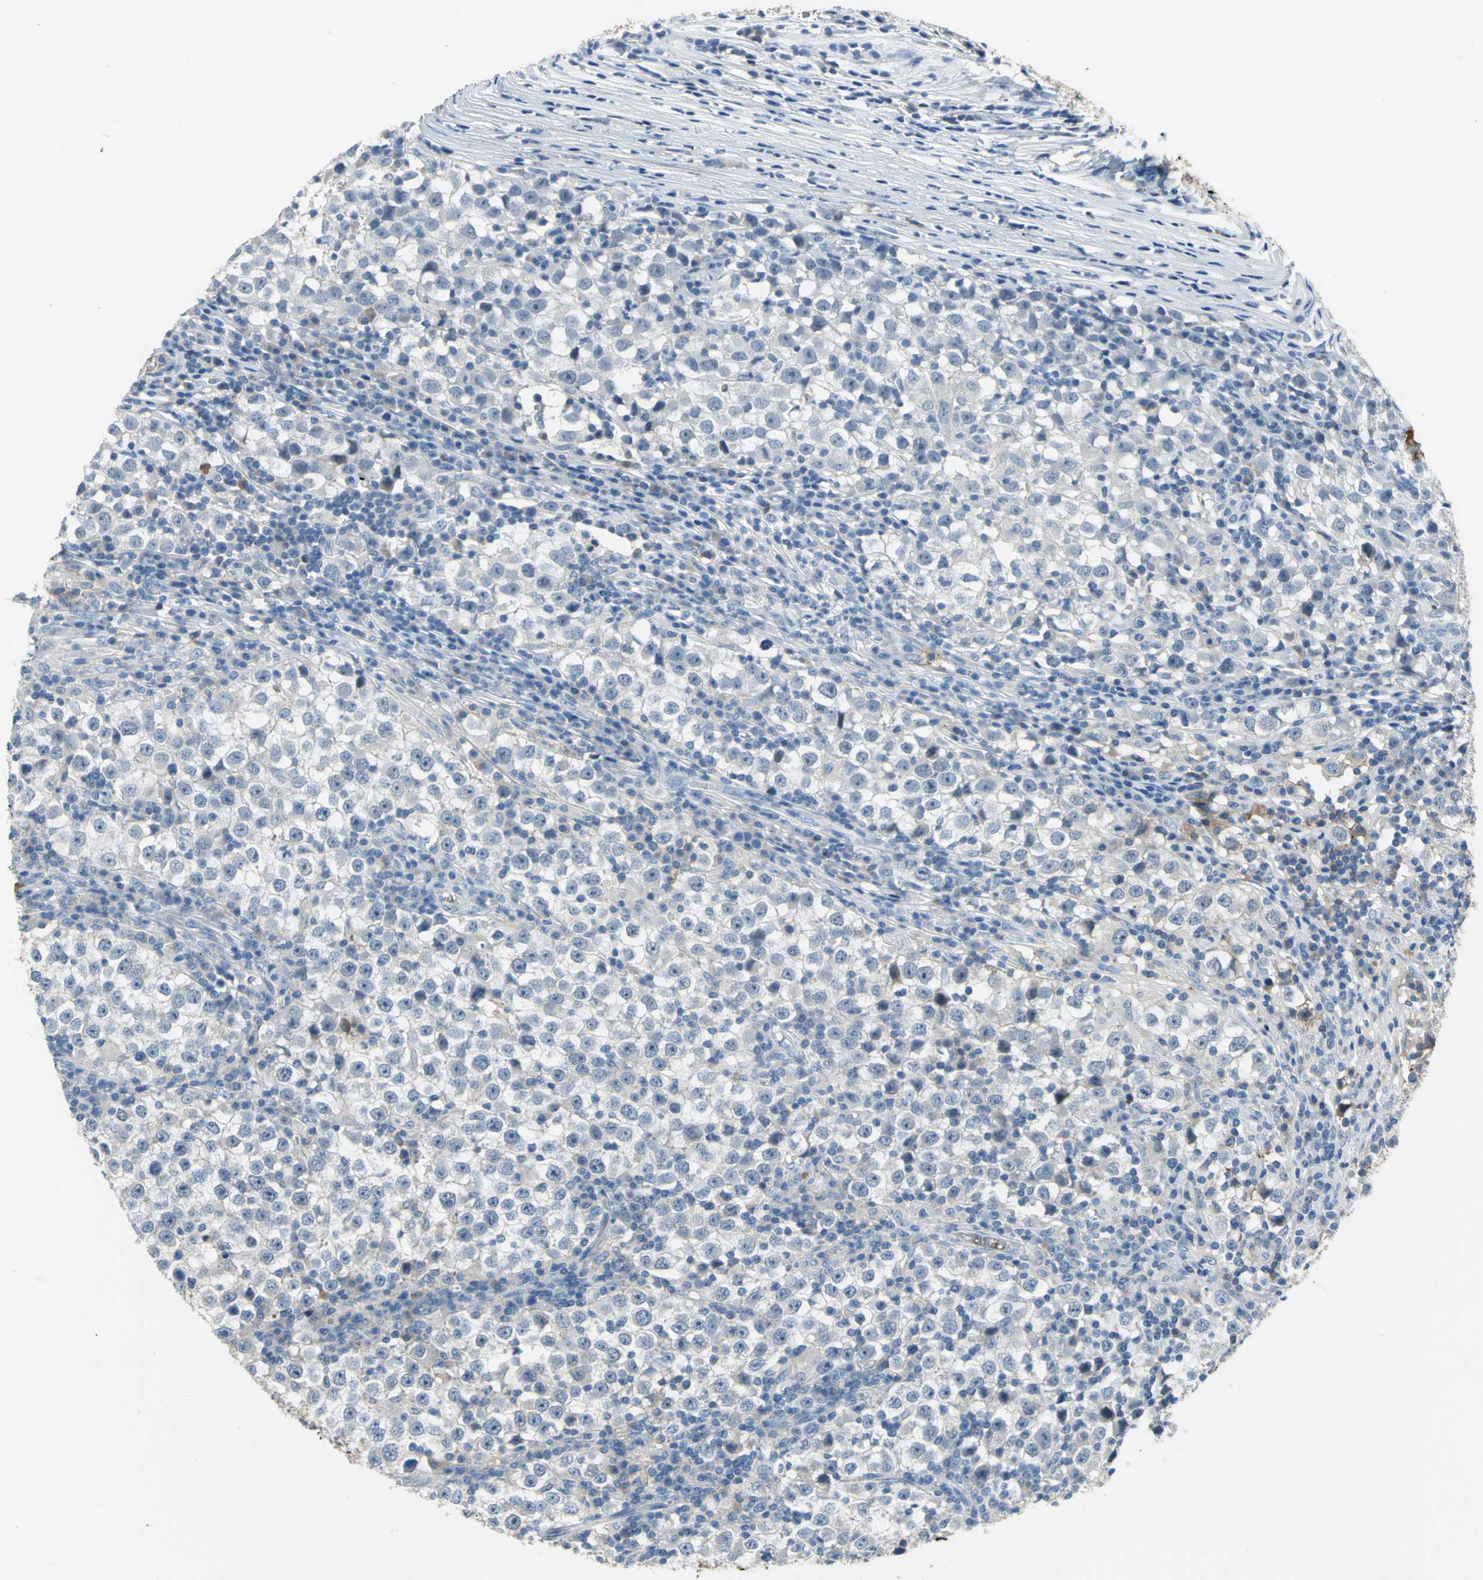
{"staining": {"intensity": "negative", "quantity": "none", "location": "none"}, "tissue": "testis cancer", "cell_type": "Tumor cells", "image_type": "cancer", "snomed": [{"axis": "morphology", "description": "Seminoma, NOS"}, {"axis": "topography", "description": "Testis"}], "caption": "Tumor cells show no significant protein expression in seminoma (testis).", "gene": "ZIC1", "patient": {"sex": "male", "age": 65}}